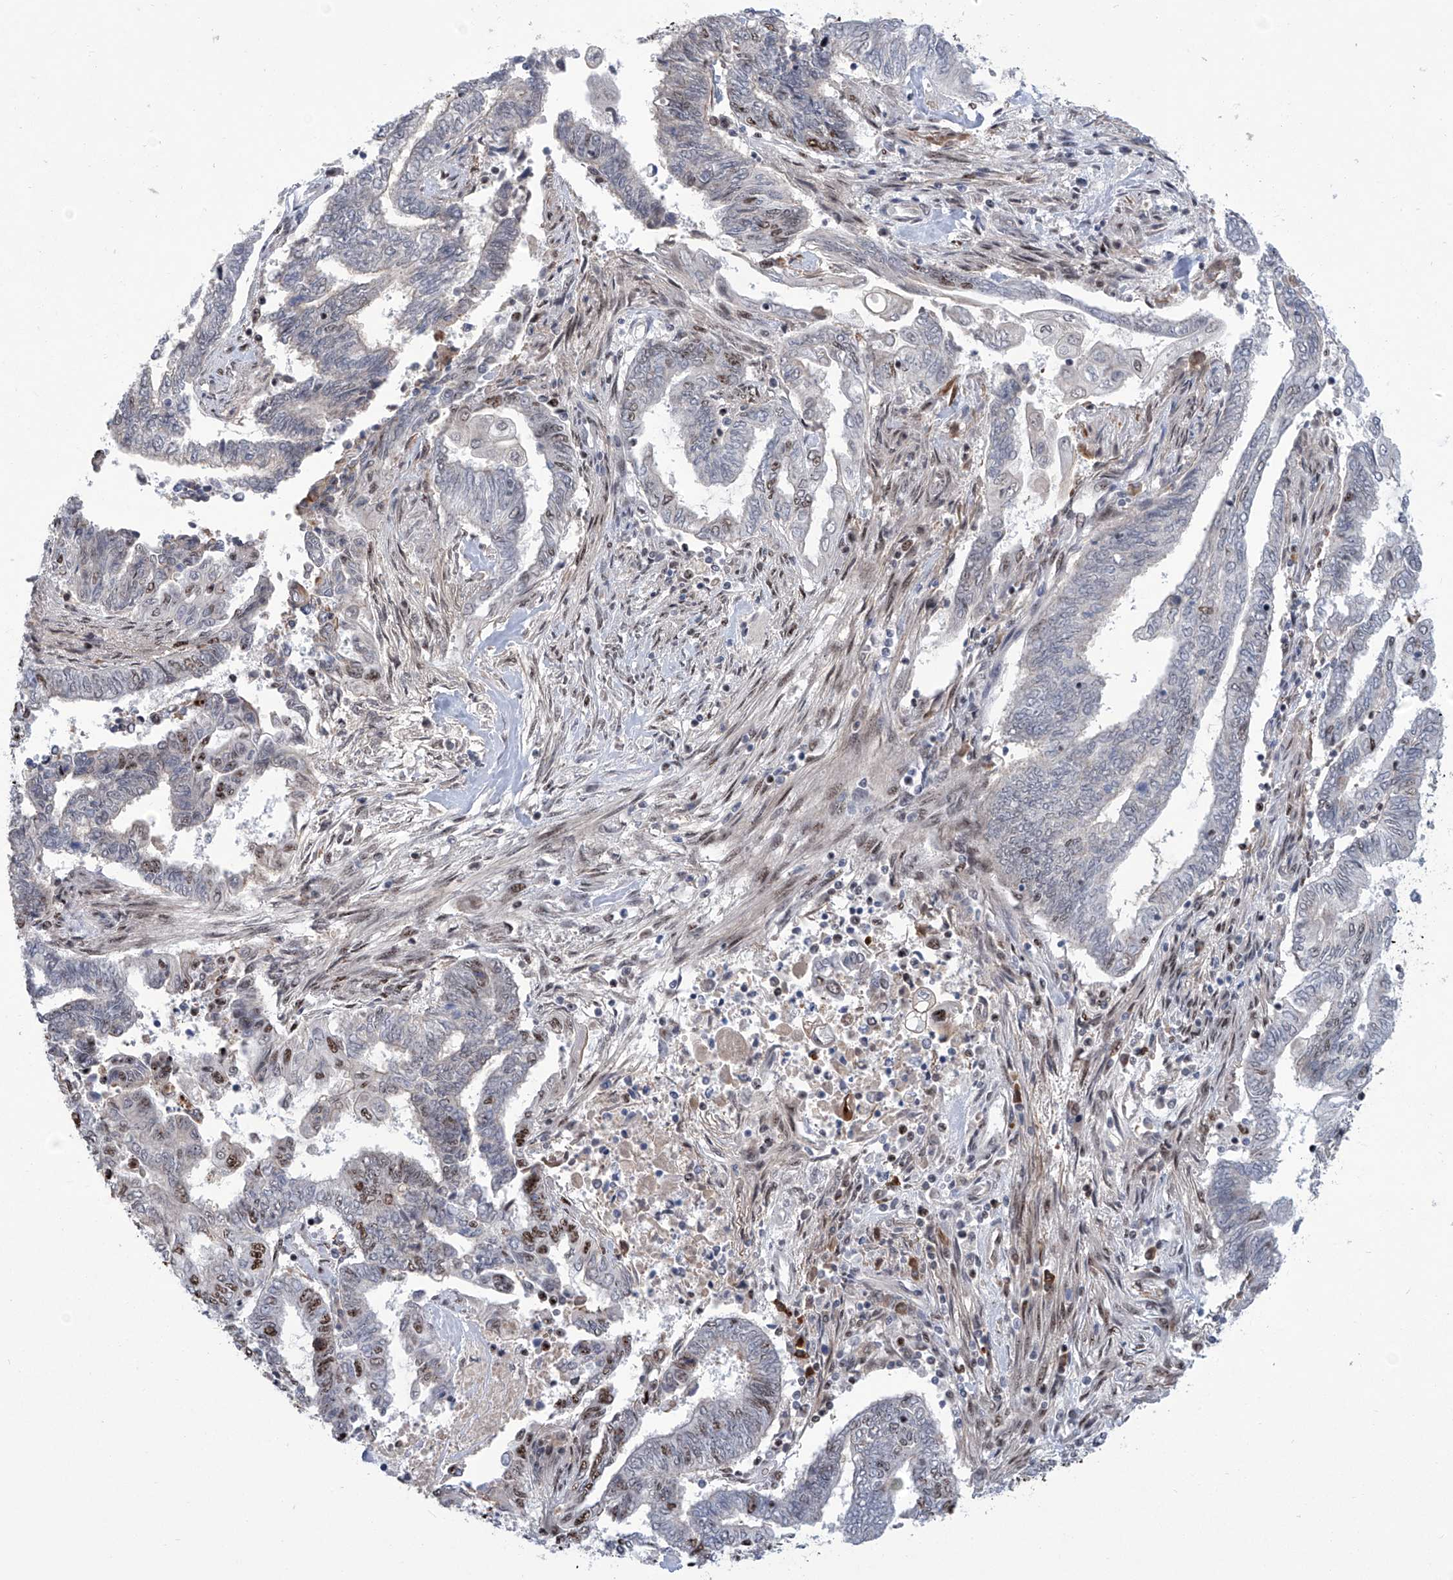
{"staining": {"intensity": "strong", "quantity": "25%-75%", "location": "nuclear"}, "tissue": "endometrial cancer", "cell_type": "Tumor cells", "image_type": "cancer", "snomed": [{"axis": "morphology", "description": "Adenocarcinoma, NOS"}, {"axis": "topography", "description": "Uterus"}, {"axis": "topography", "description": "Endometrium"}], "caption": "Endometrial cancer stained for a protein (brown) reveals strong nuclear positive positivity in about 25%-75% of tumor cells.", "gene": "FBXL4", "patient": {"sex": "female", "age": 70}}